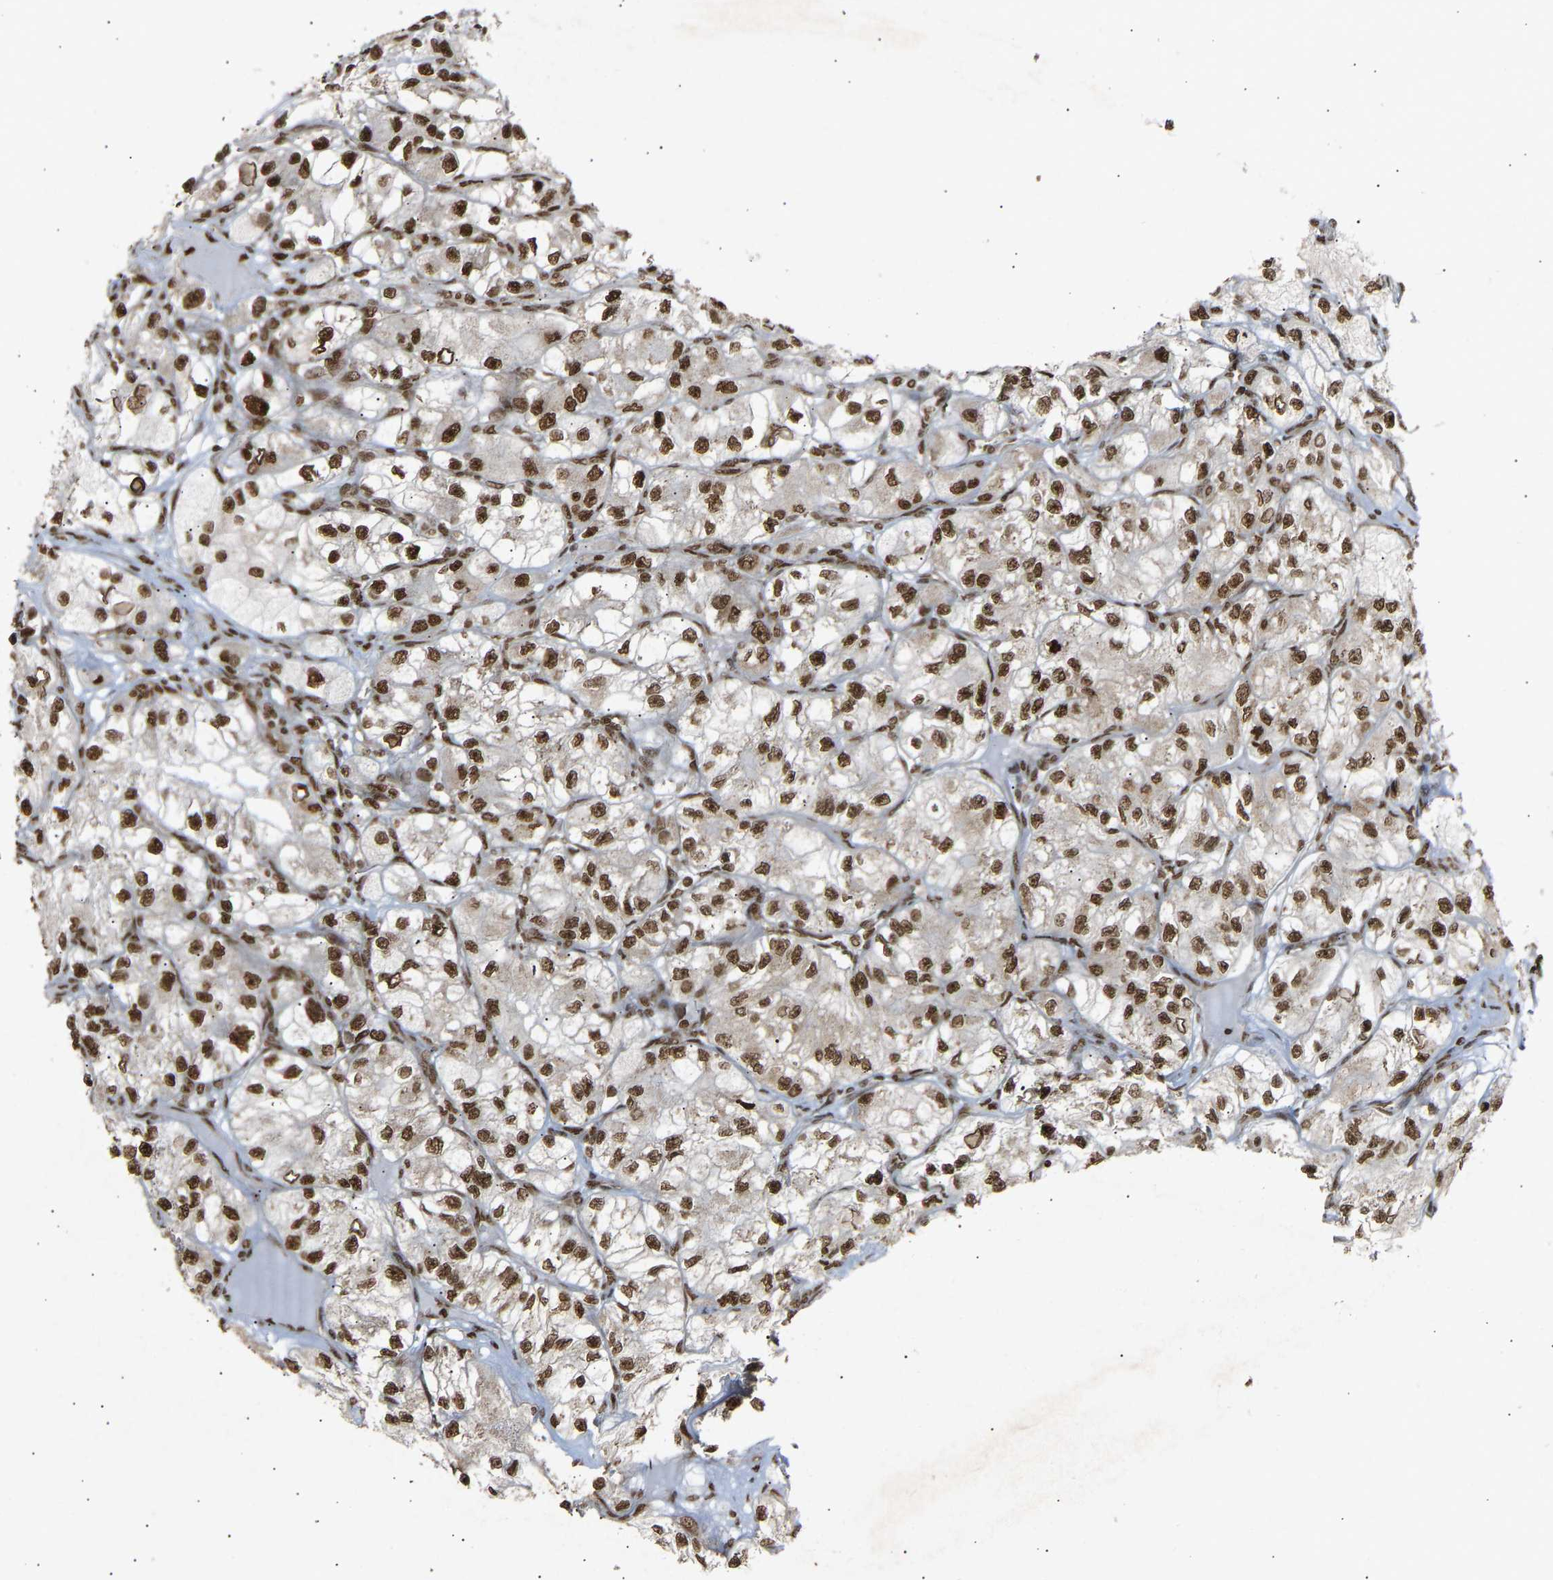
{"staining": {"intensity": "strong", "quantity": ">75%", "location": "nuclear"}, "tissue": "renal cancer", "cell_type": "Tumor cells", "image_type": "cancer", "snomed": [{"axis": "morphology", "description": "Adenocarcinoma, NOS"}, {"axis": "topography", "description": "Kidney"}], "caption": "IHC photomicrograph of neoplastic tissue: human renal adenocarcinoma stained using immunohistochemistry (IHC) displays high levels of strong protein expression localized specifically in the nuclear of tumor cells, appearing as a nuclear brown color.", "gene": "ALYREF", "patient": {"sex": "female", "age": 57}}